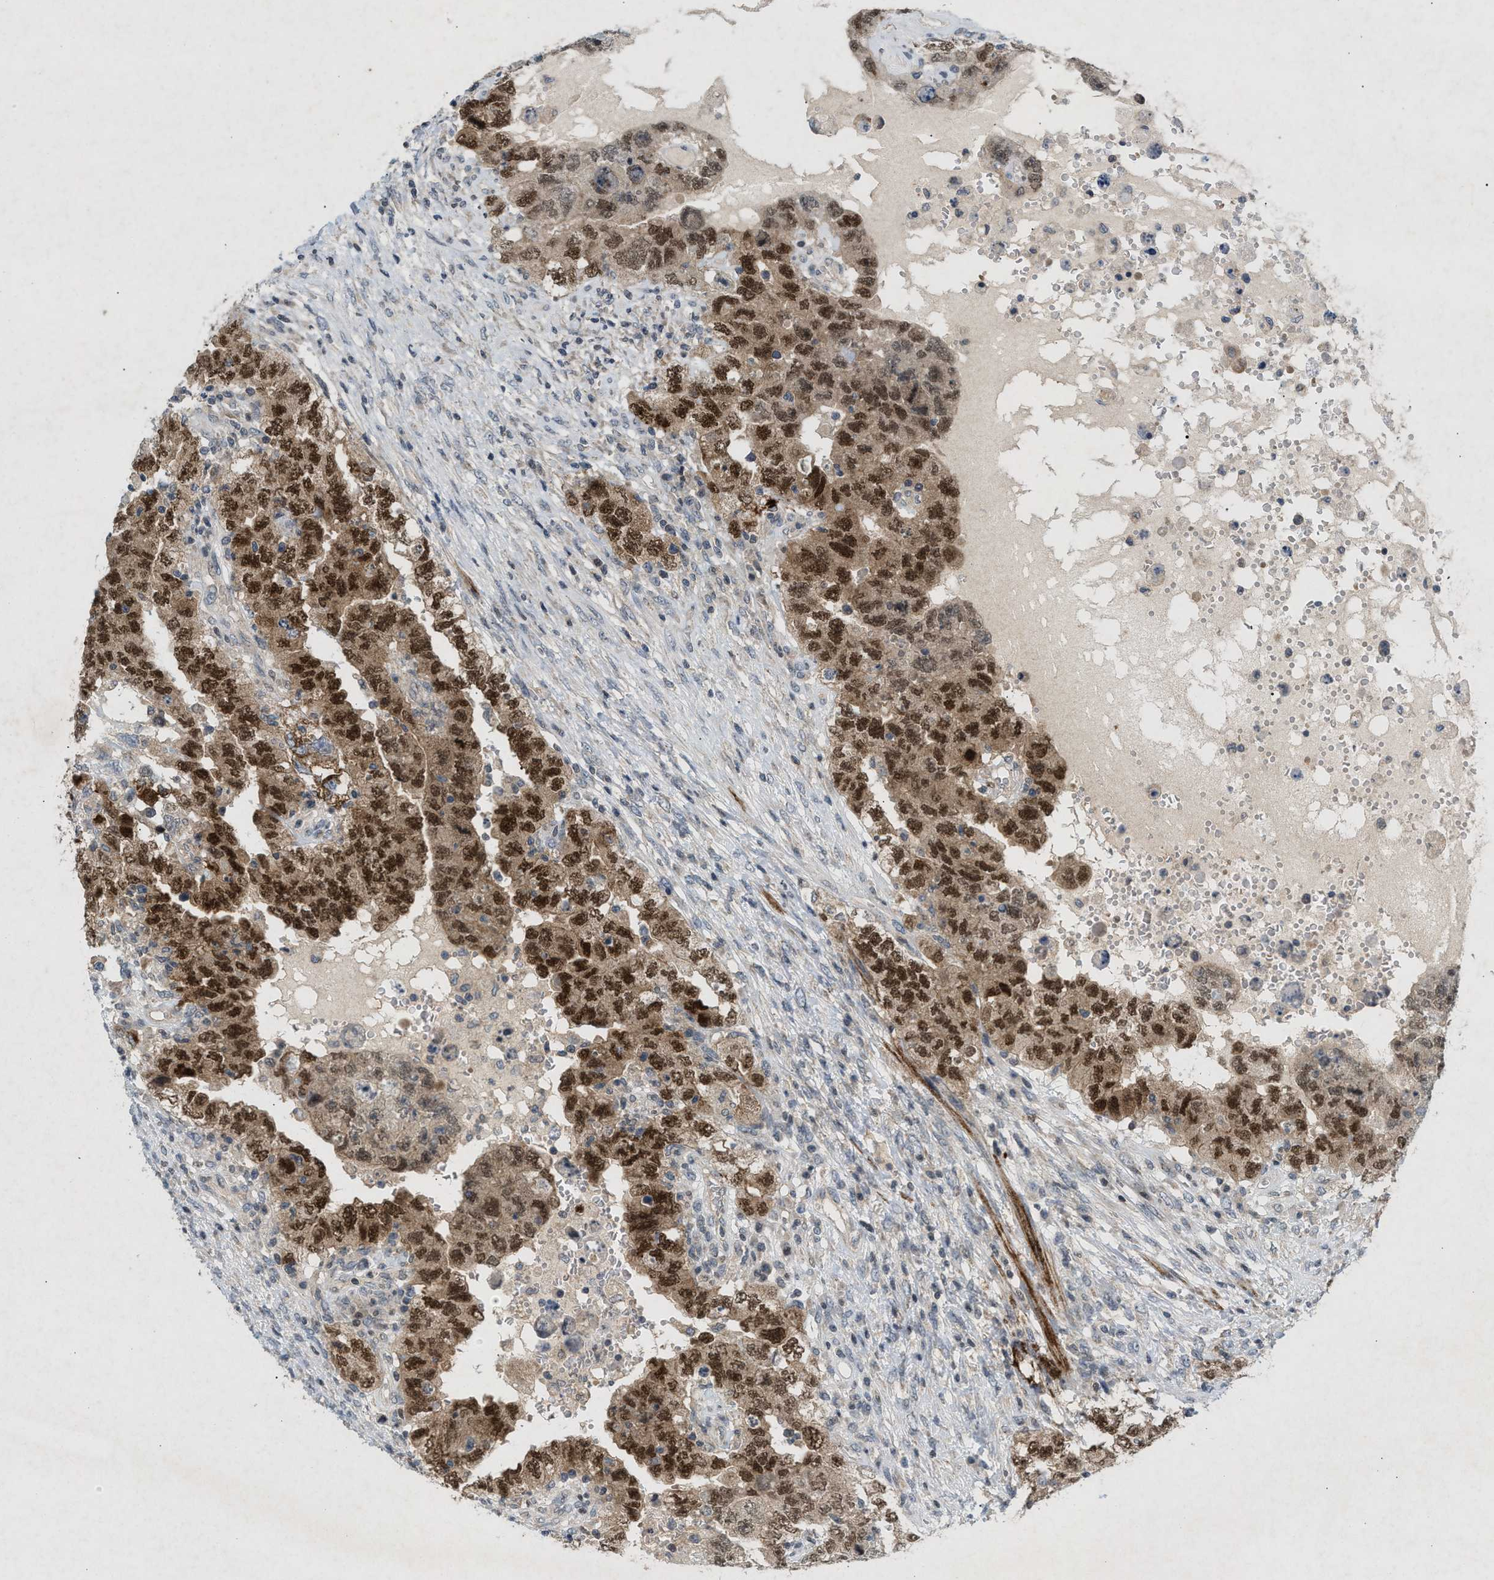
{"staining": {"intensity": "strong", "quantity": ">75%", "location": "cytoplasmic/membranous,nuclear"}, "tissue": "testis cancer", "cell_type": "Tumor cells", "image_type": "cancer", "snomed": [{"axis": "morphology", "description": "Carcinoma, Embryonal, NOS"}, {"axis": "topography", "description": "Testis"}], "caption": "IHC micrograph of neoplastic tissue: human testis cancer (embryonal carcinoma) stained using immunohistochemistry shows high levels of strong protein expression localized specifically in the cytoplasmic/membranous and nuclear of tumor cells, appearing as a cytoplasmic/membranous and nuclear brown color.", "gene": "ZPR1", "patient": {"sex": "male", "age": 26}}